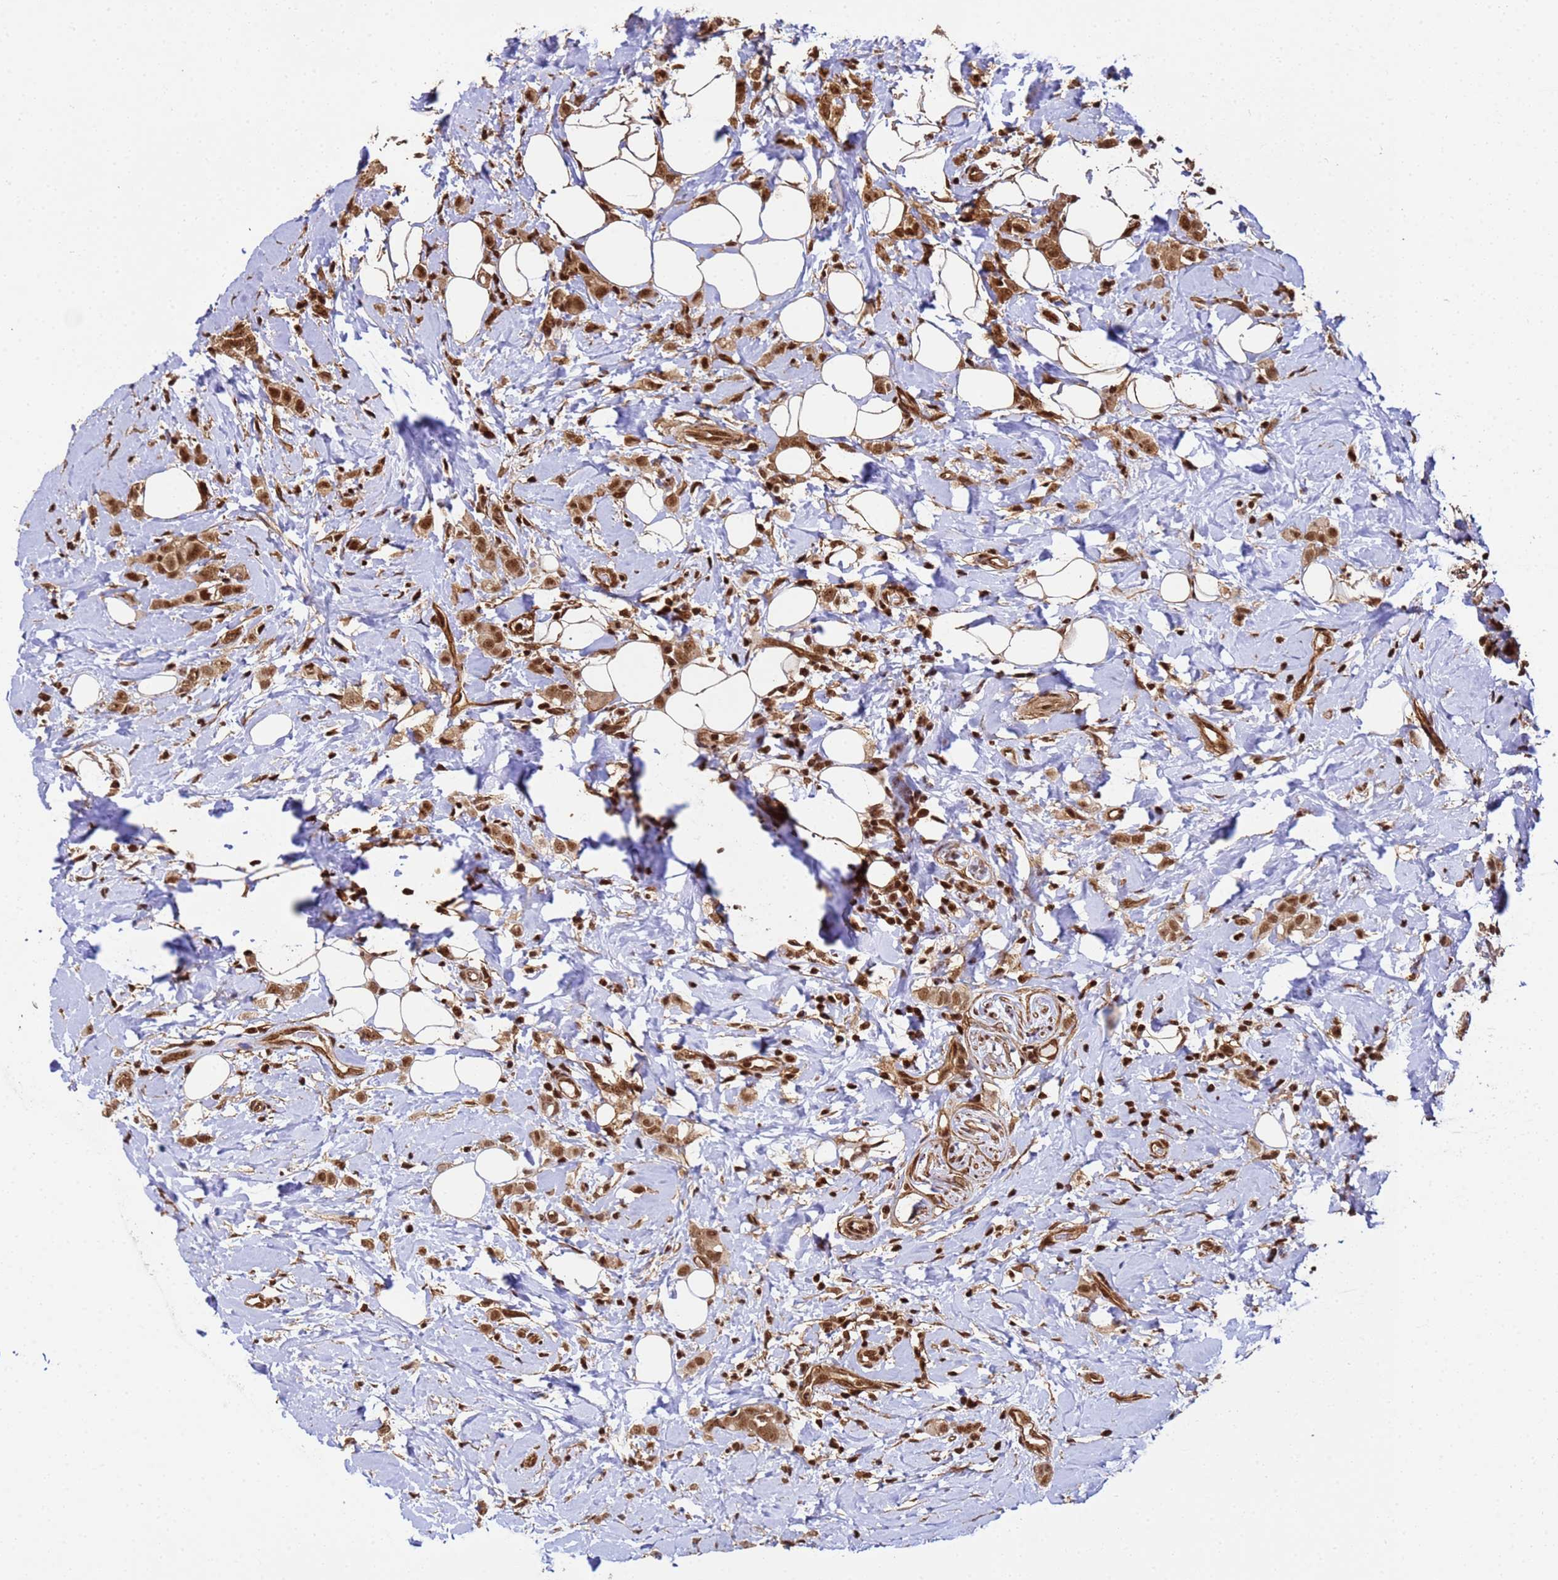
{"staining": {"intensity": "strong", "quantity": ">75%", "location": "cytoplasmic/membranous,nuclear"}, "tissue": "breast cancer", "cell_type": "Tumor cells", "image_type": "cancer", "snomed": [{"axis": "morphology", "description": "Lobular carcinoma"}, {"axis": "topography", "description": "Breast"}], "caption": "Immunohistochemistry image of breast lobular carcinoma stained for a protein (brown), which shows high levels of strong cytoplasmic/membranous and nuclear staining in approximately >75% of tumor cells.", "gene": "SYF2", "patient": {"sex": "female", "age": 47}}